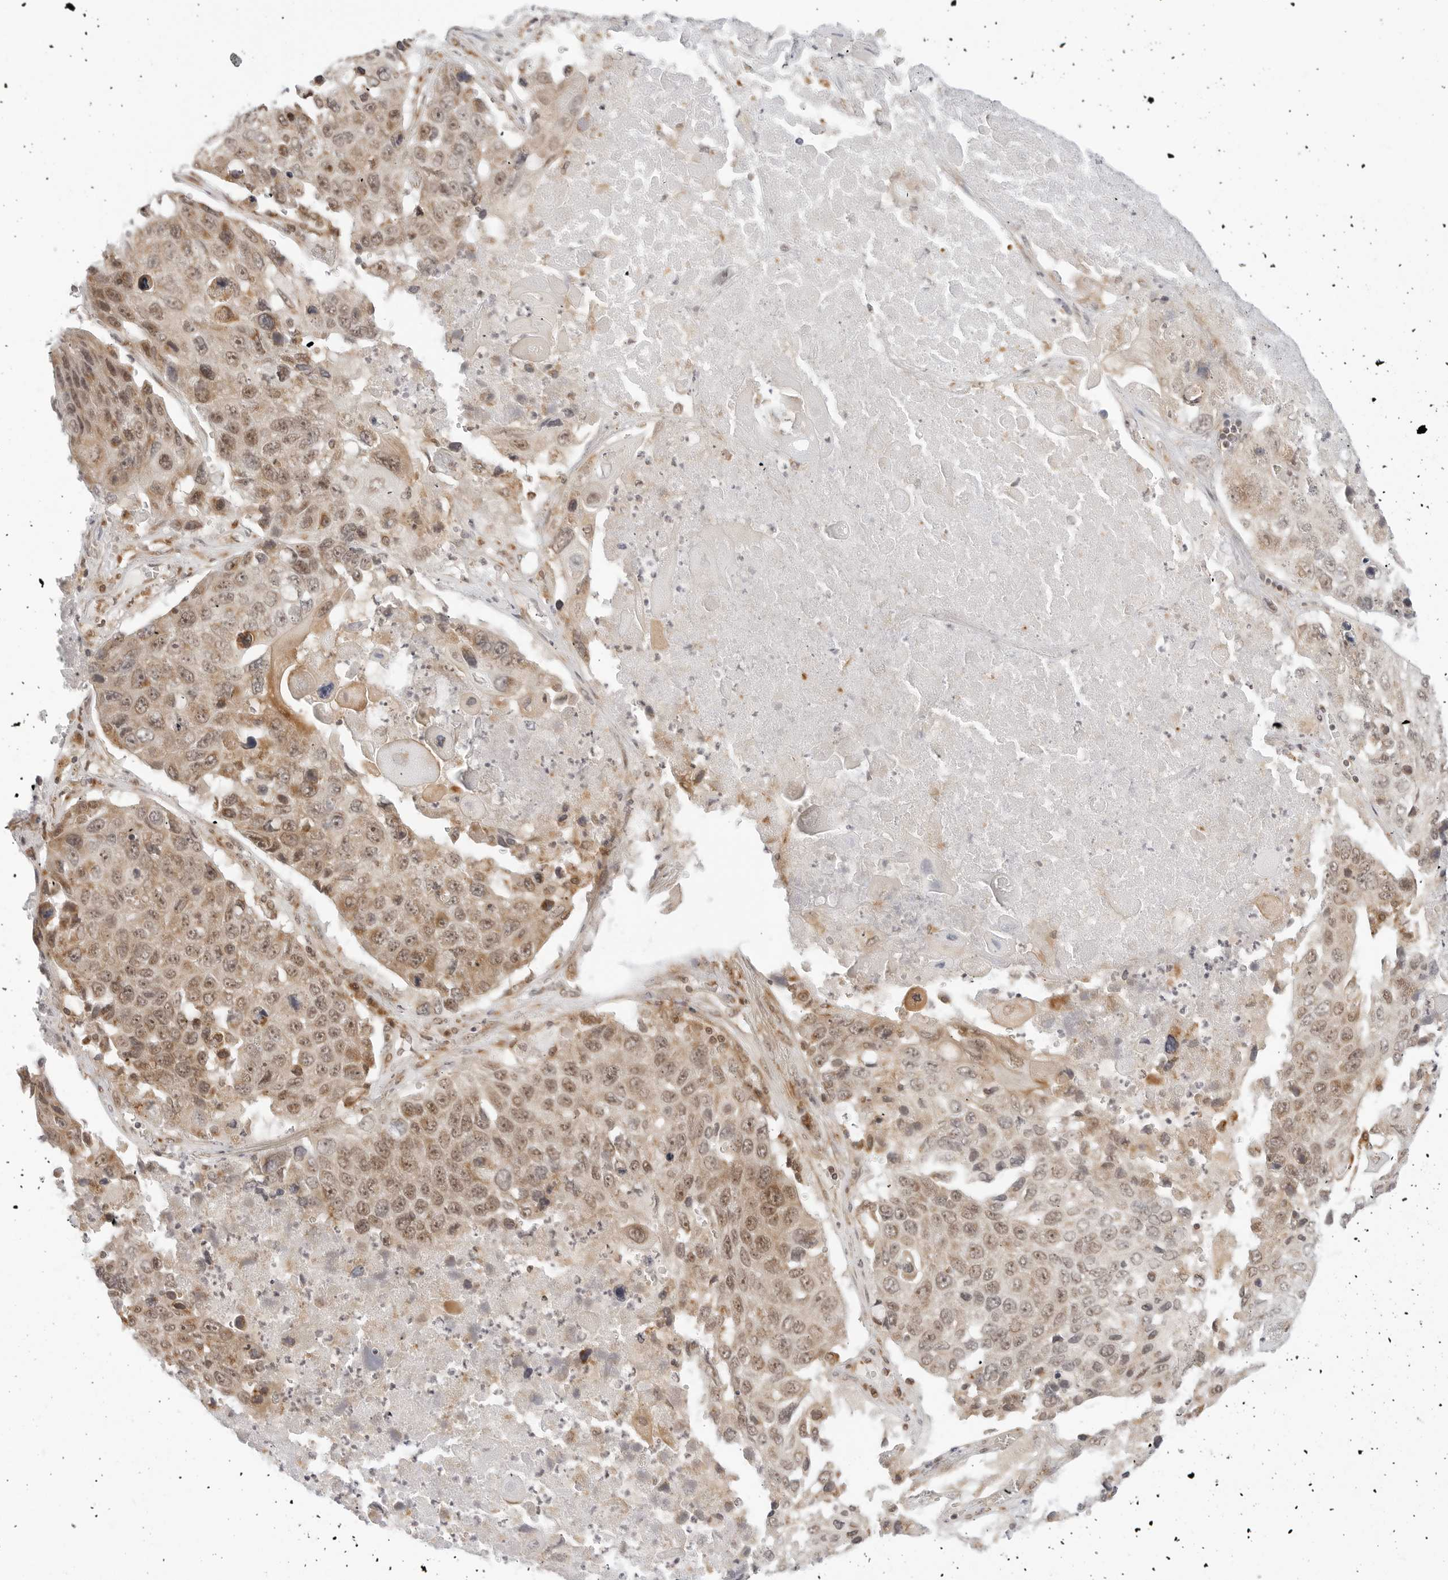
{"staining": {"intensity": "moderate", "quantity": ">75%", "location": "cytoplasmic/membranous,nuclear"}, "tissue": "lung cancer", "cell_type": "Tumor cells", "image_type": "cancer", "snomed": [{"axis": "morphology", "description": "Squamous cell carcinoma, NOS"}, {"axis": "topography", "description": "Lung"}], "caption": "The image displays immunohistochemical staining of lung squamous cell carcinoma. There is moderate cytoplasmic/membranous and nuclear staining is present in about >75% of tumor cells. (IHC, brightfield microscopy, high magnification).", "gene": "POLR3GL", "patient": {"sex": "male", "age": 61}}